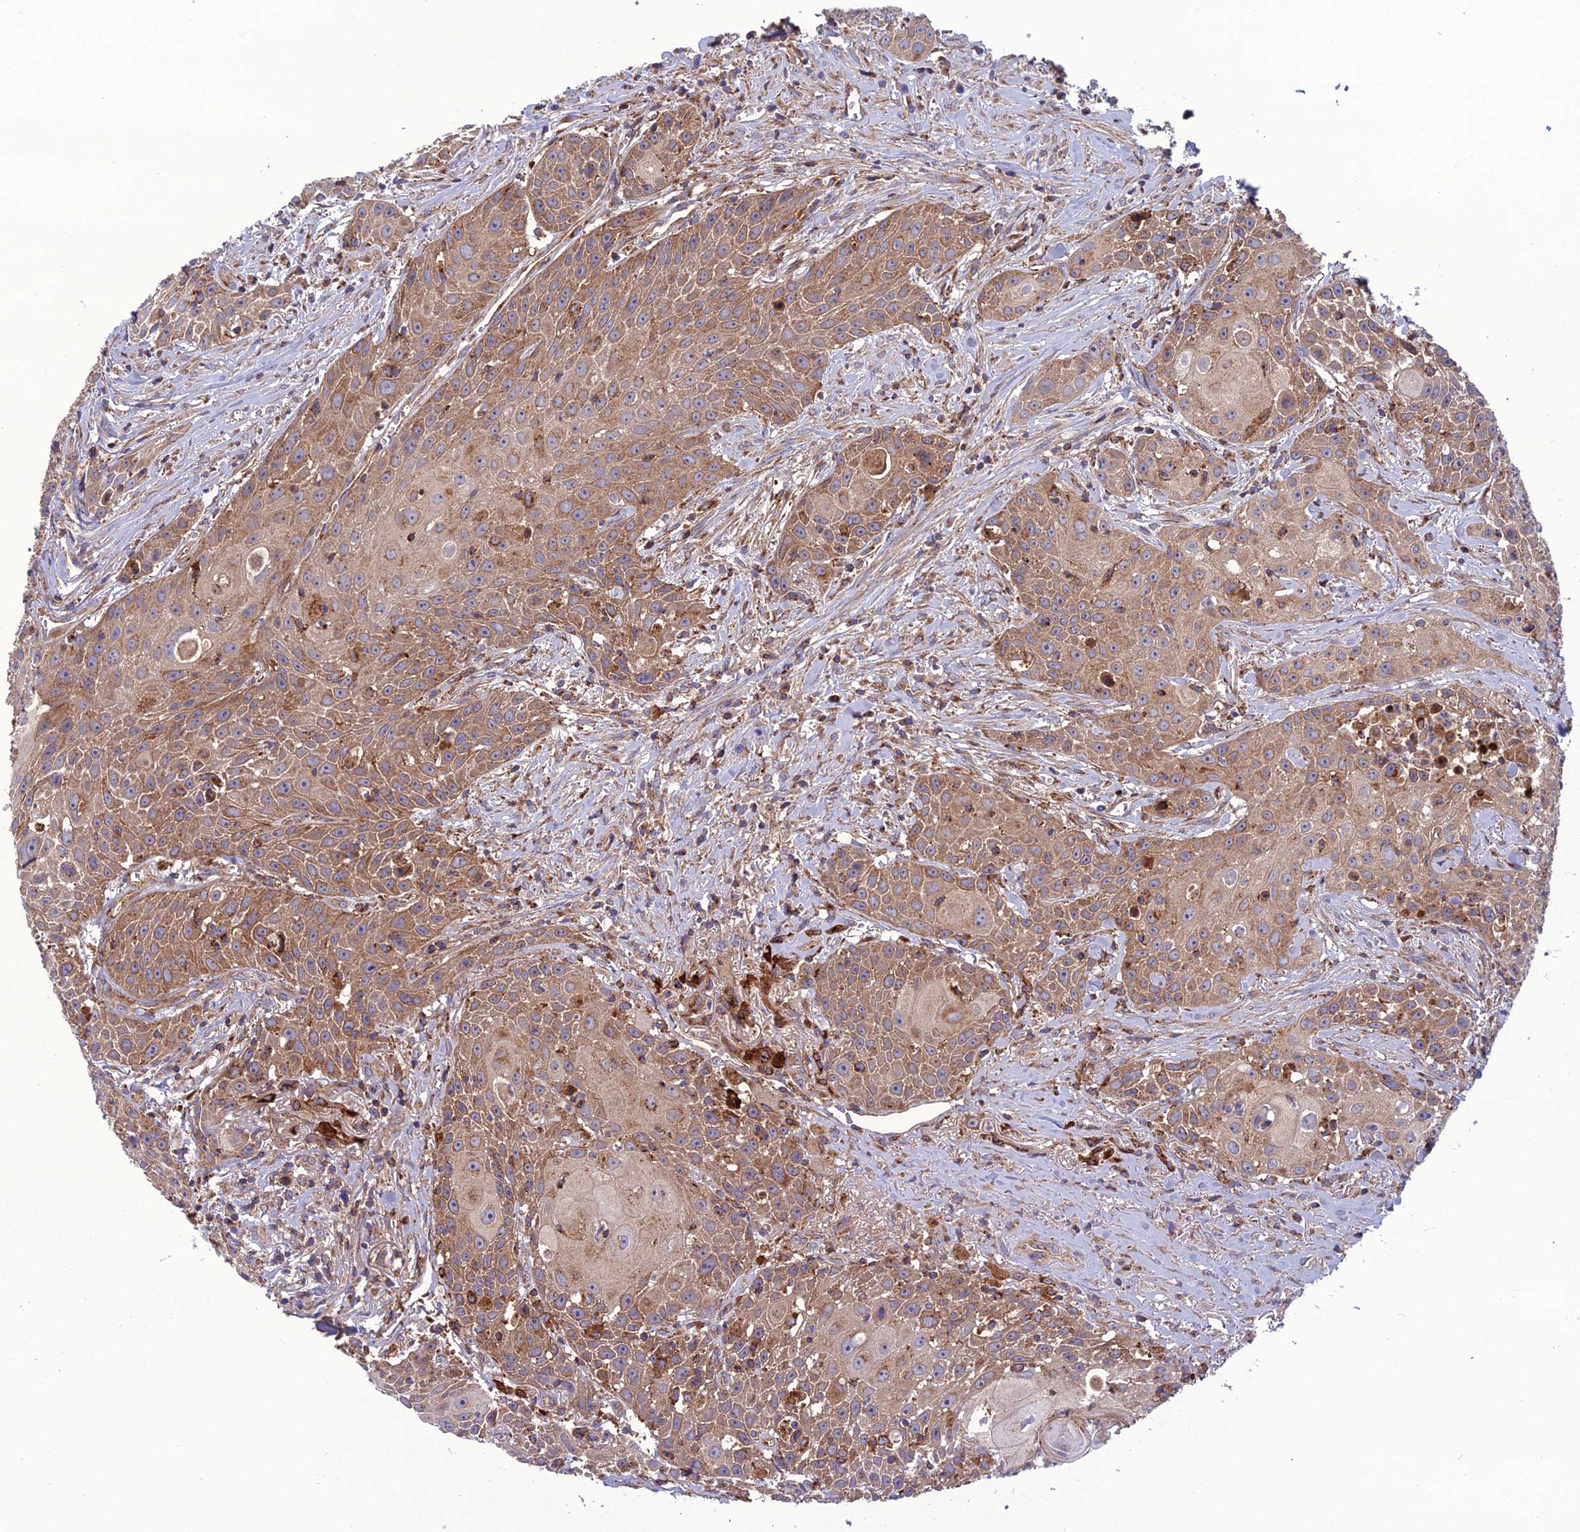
{"staining": {"intensity": "moderate", "quantity": ">75%", "location": "cytoplasmic/membranous"}, "tissue": "head and neck cancer", "cell_type": "Tumor cells", "image_type": "cancer", "snomed": [{"axis": "morphology", "description": "Squamous cell carcinoma, NOS"}, {"axis": "topography", "description": "Oral tissue"}, {"axis": "topography", "description": "Head-Neck"}], "caption": "A micrograph of head and neck squamous cell carcinoma stained for a protein shows moderate cytoplasmic/membranous brown staining in tumor cells. (DAB (3,3'-diaminobenzidine) = brown stain, brightfield microscopy at high magnification).", "gene": "LNPEP", "patient": {"sex": "female", "age": 82}}